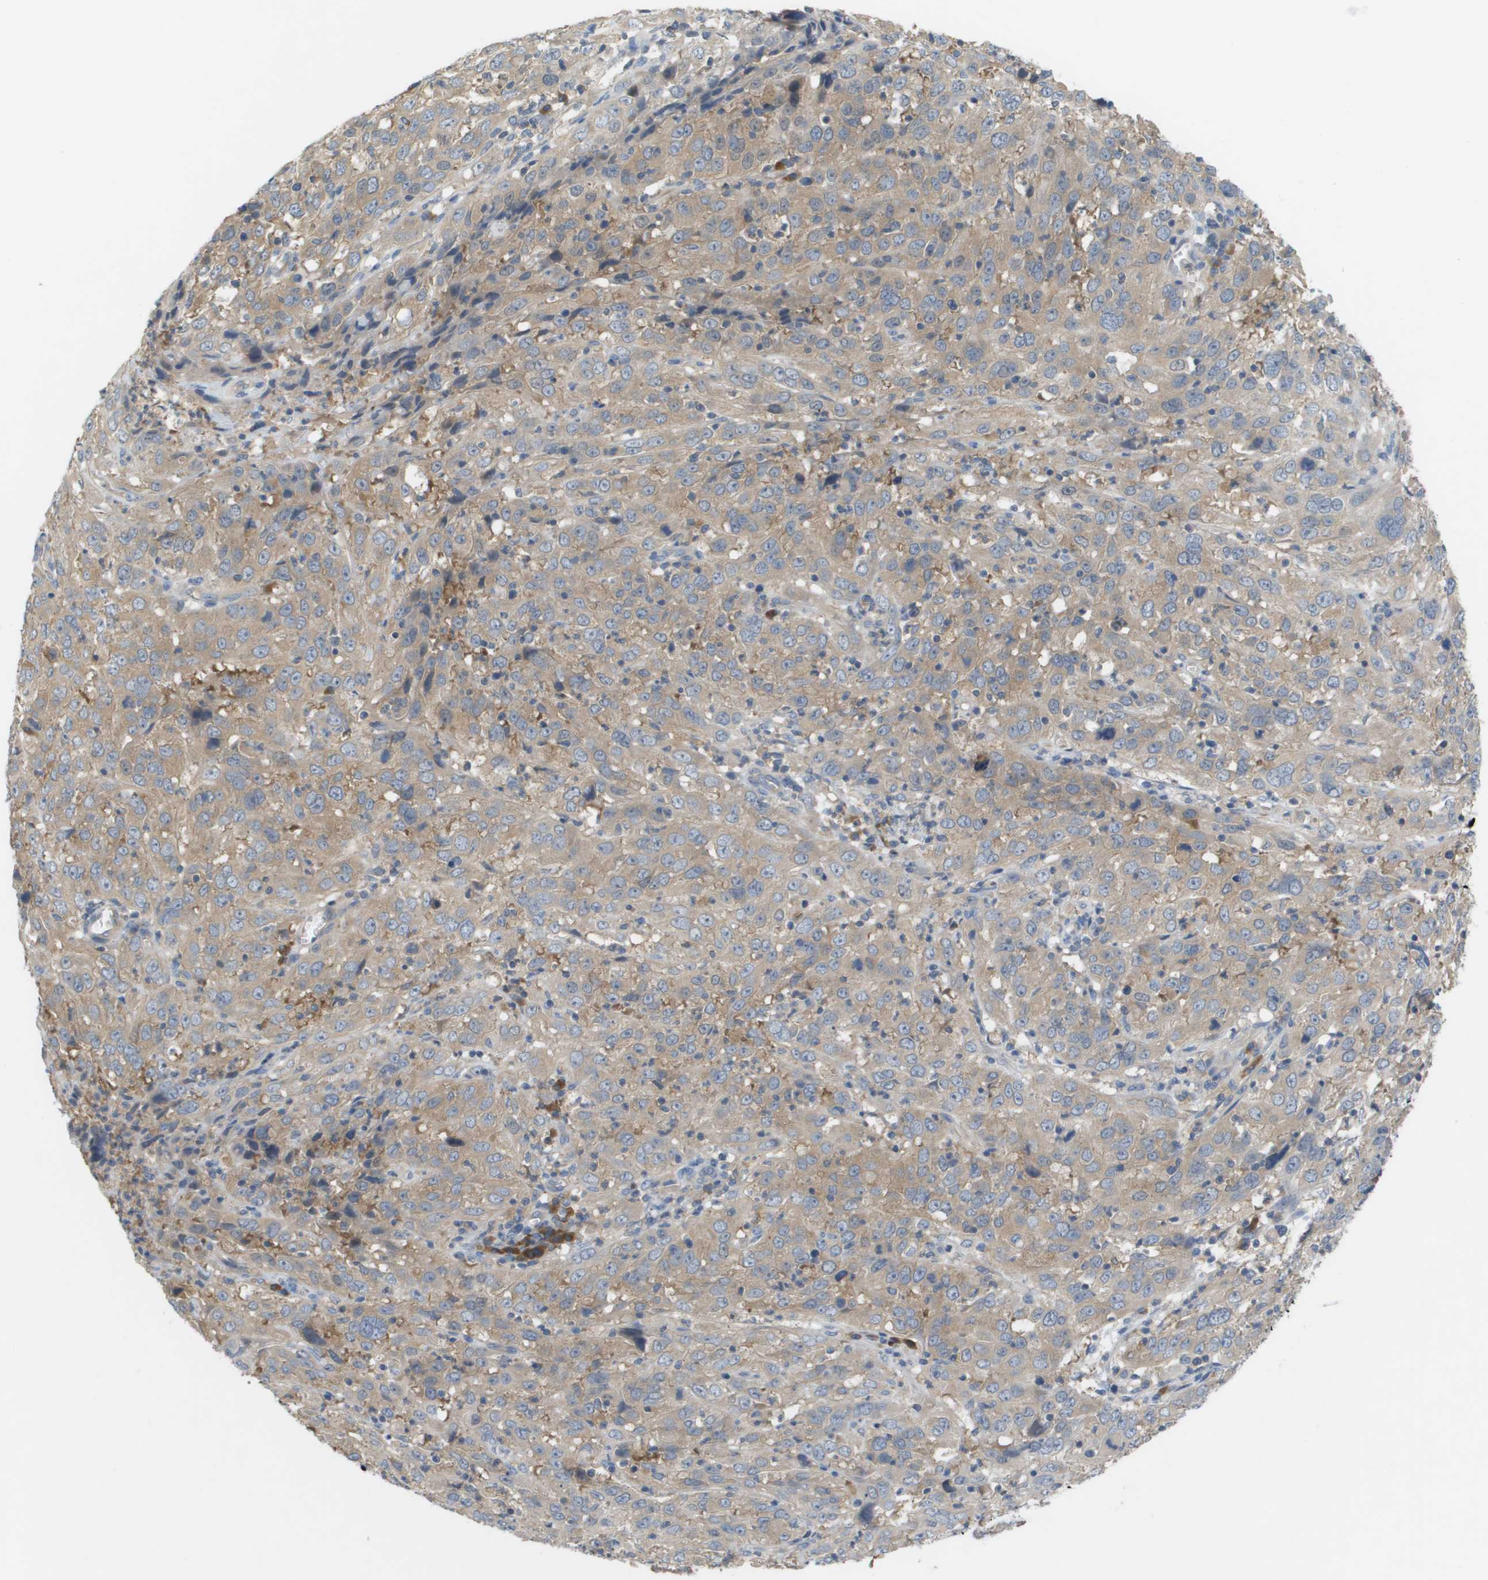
{"staining": {"intensity": "weak", "quantity": ">75%", "location": "cytoplasmic/membranous"}, "tissue": "cervical cancer", "cell_type": "Tumor cells", "image_type": "cancer", "snomed": [{"axis": "morphology", "description": "Squamous cell carcinoma, NOS"}, {"axis": "topography", "description": "Cervix"}], "caption": "Human cervical squamous cell carcinoma stained with a brown dye reveals weak cytoplasmic/membranous positive positivity in approximately >75% of tumor cells.", "gene": "UBA5", "patient": {"sex": "female", "age": 32}}